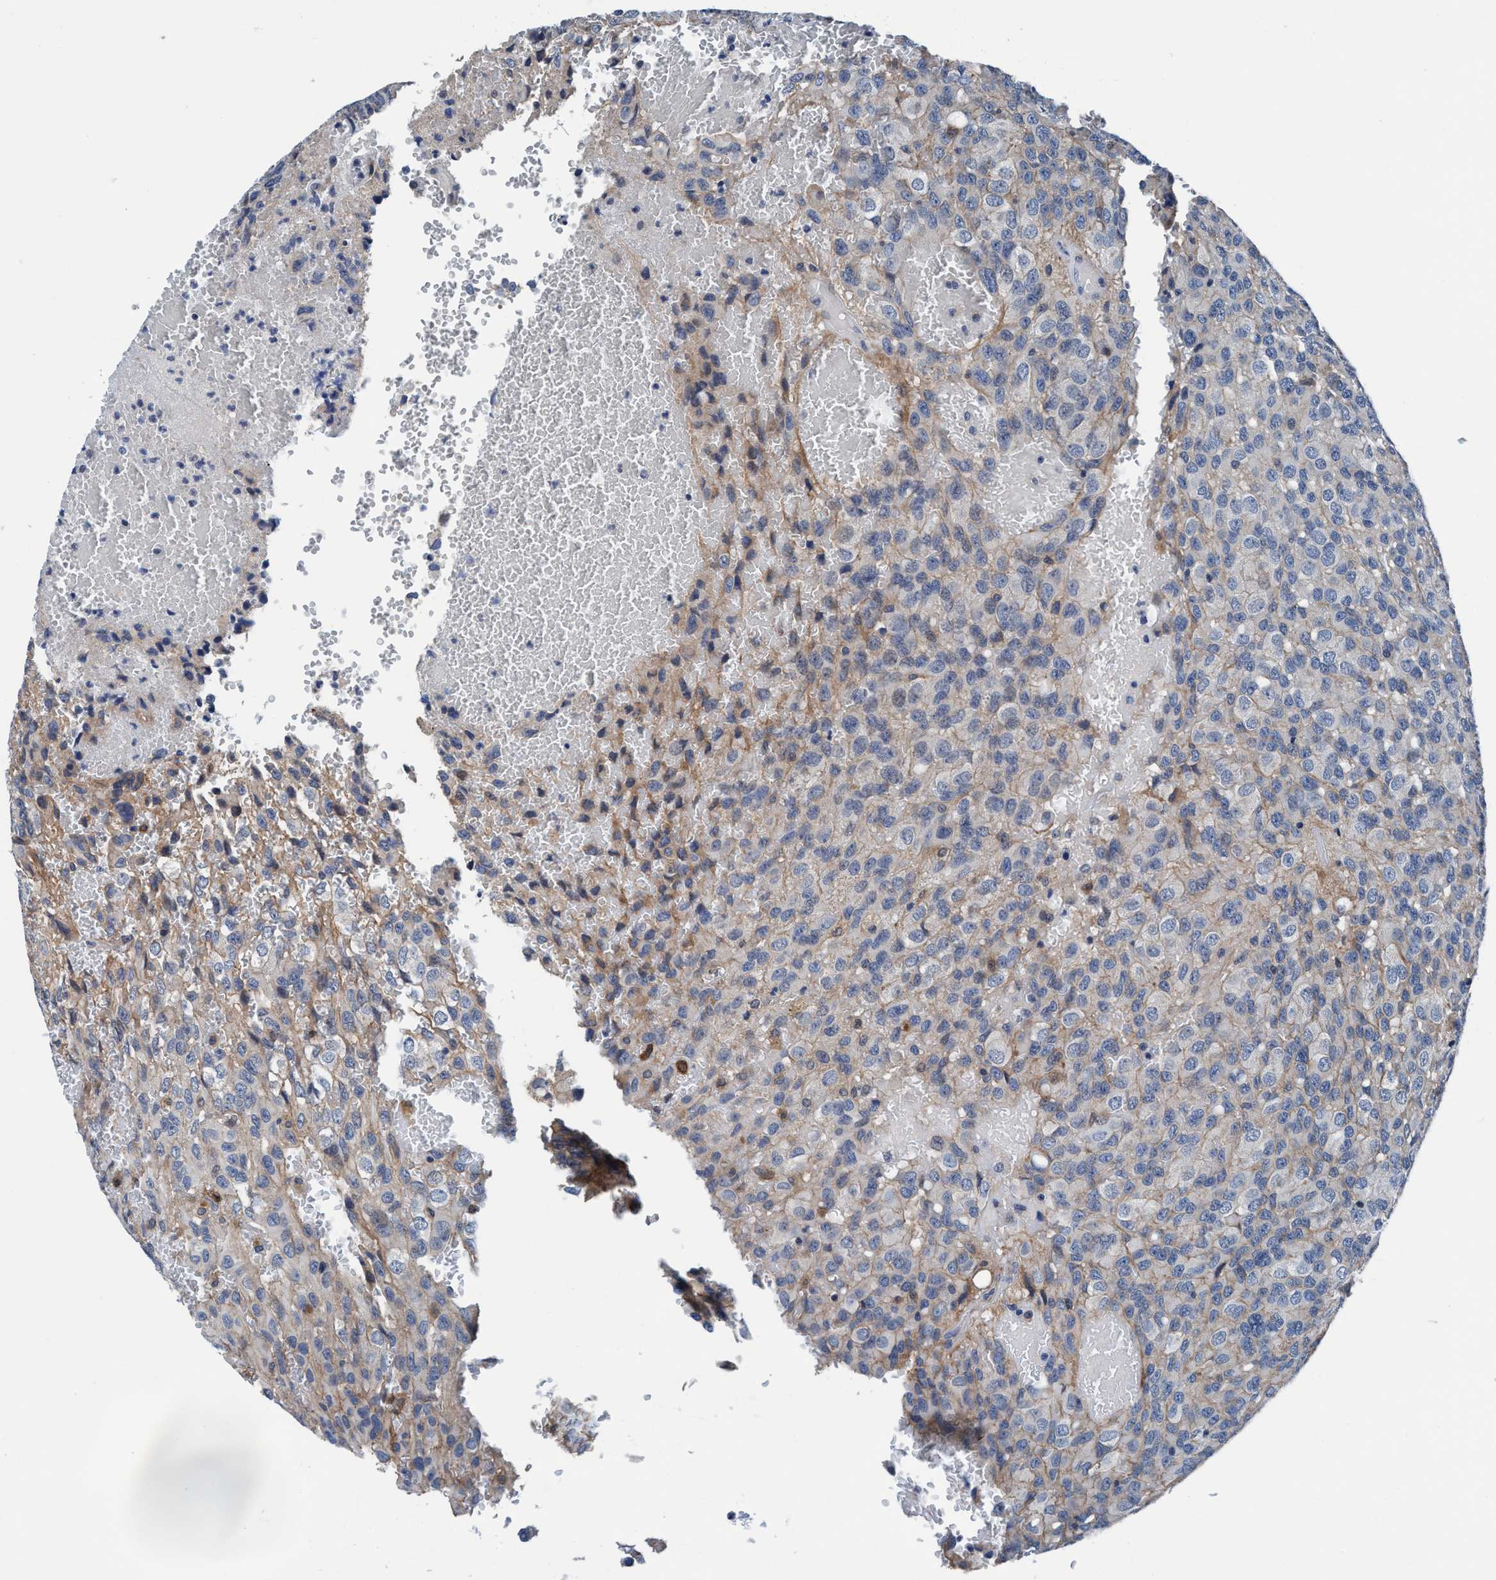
{"staining": {"intensity": "negative", "quantity": "none", "location": "none"}, "tissue": "glioma", "cell_type": "Tumor cells", "image_type": "cancer", "snomed": [{"axis": "morphology", "description": "Glioma, malignant, High grade"}, {"axis": "topography", "description": "Brain"}], "caption": "This is an immunohistochemistry histopathology image of human glioma. There is no positivity in tumor cells.", "gene": "TMEM94", "patient": {"sex": "male", "age": 32}}